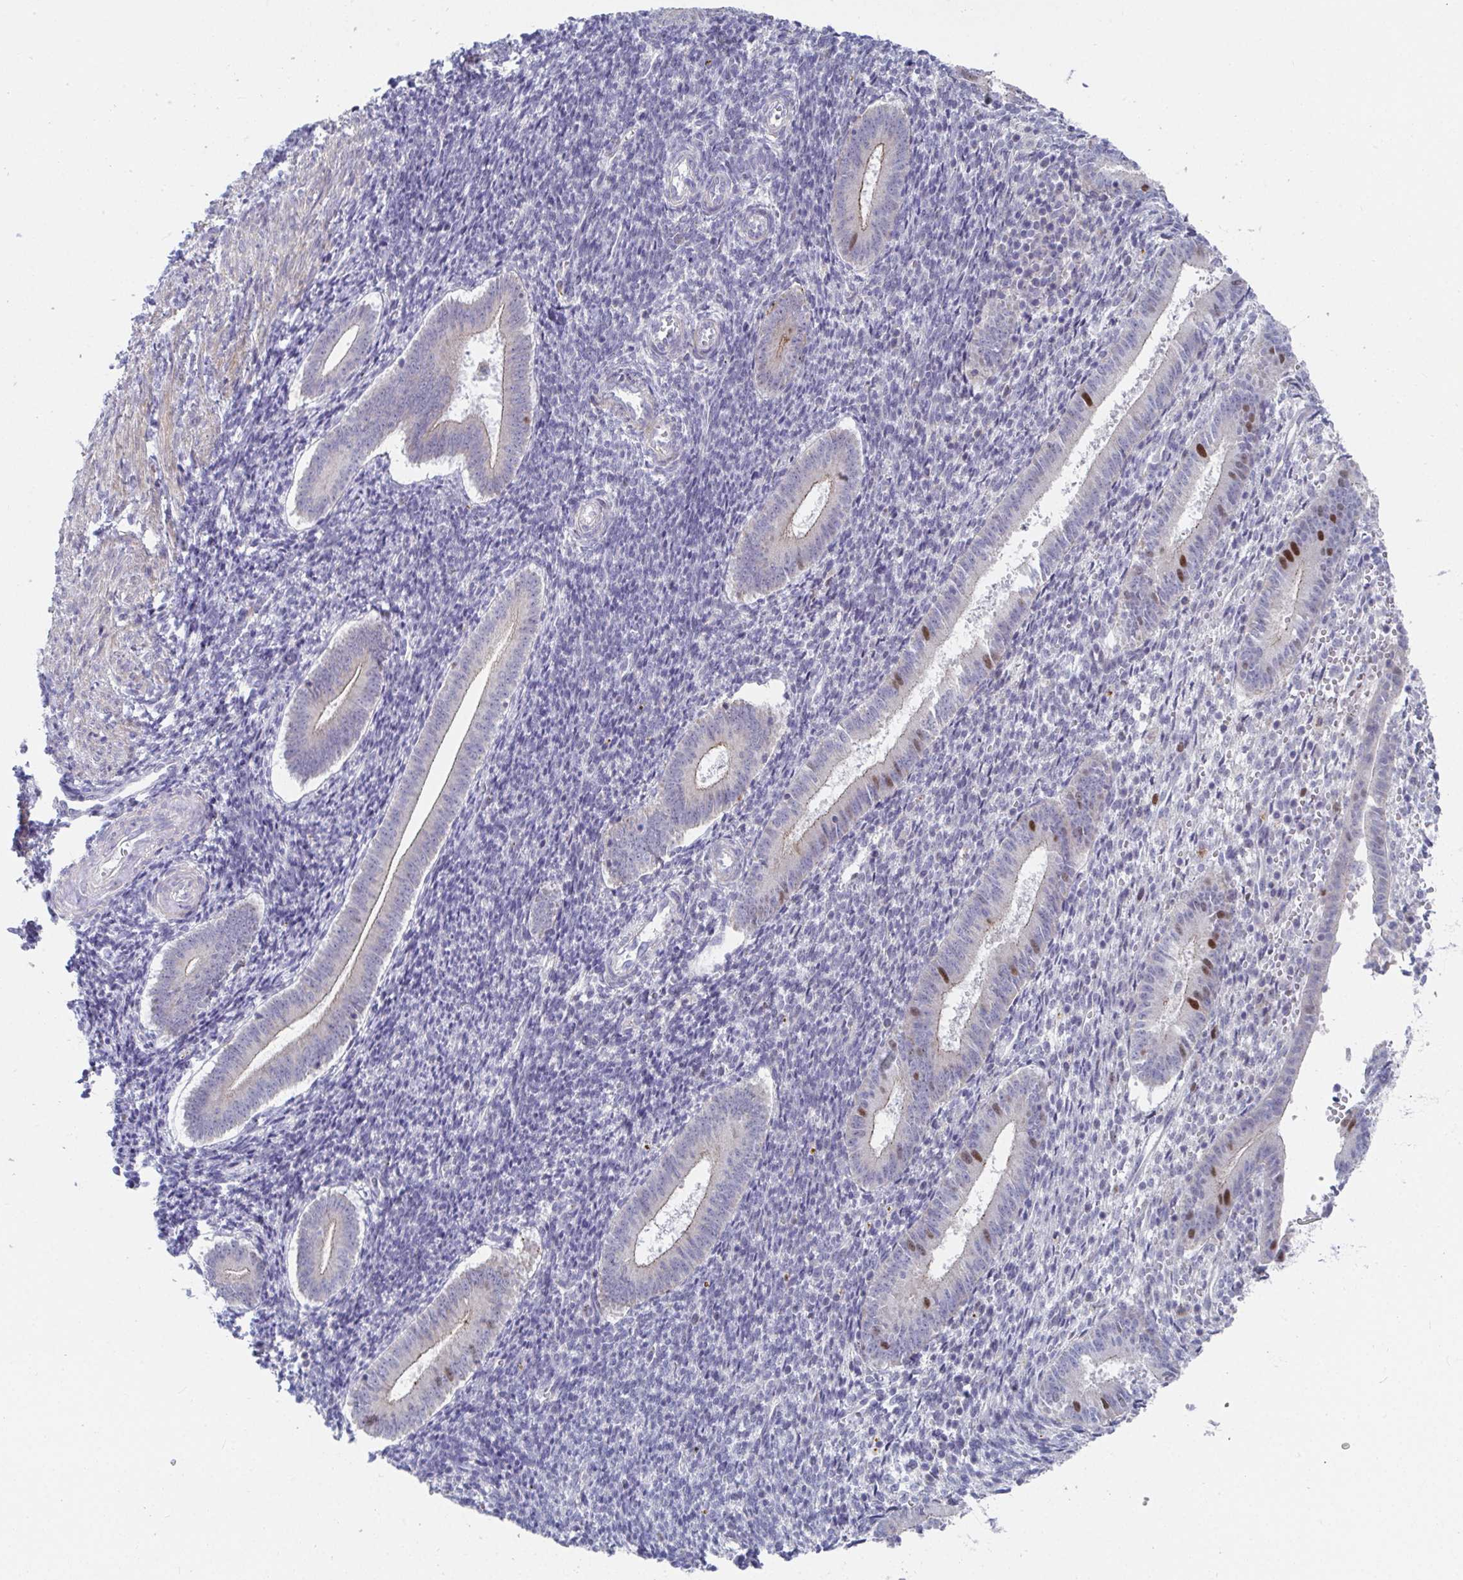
{"staining": {"intensity": "moderate", "quantity": "<25%", "location": "nuclear"}, "tissue": "endometrium", "cell_type": "Cells in endometrial stroma", "image_type": "normal", "snomed": [{"axis": "morphology", "description": "Normal tissue, NOS"}, {"axis": "topography", "description": "Endometrium"}], "caption": "Immunohistochemistry image of normal endometrium stained for a protein (brown), which shows low levels of moderate nuclear staining in approximately <25% of cells in endometrial stroma.", "gene": "ATP5F1C", "patient": {"sex": "female", "age": 25}}